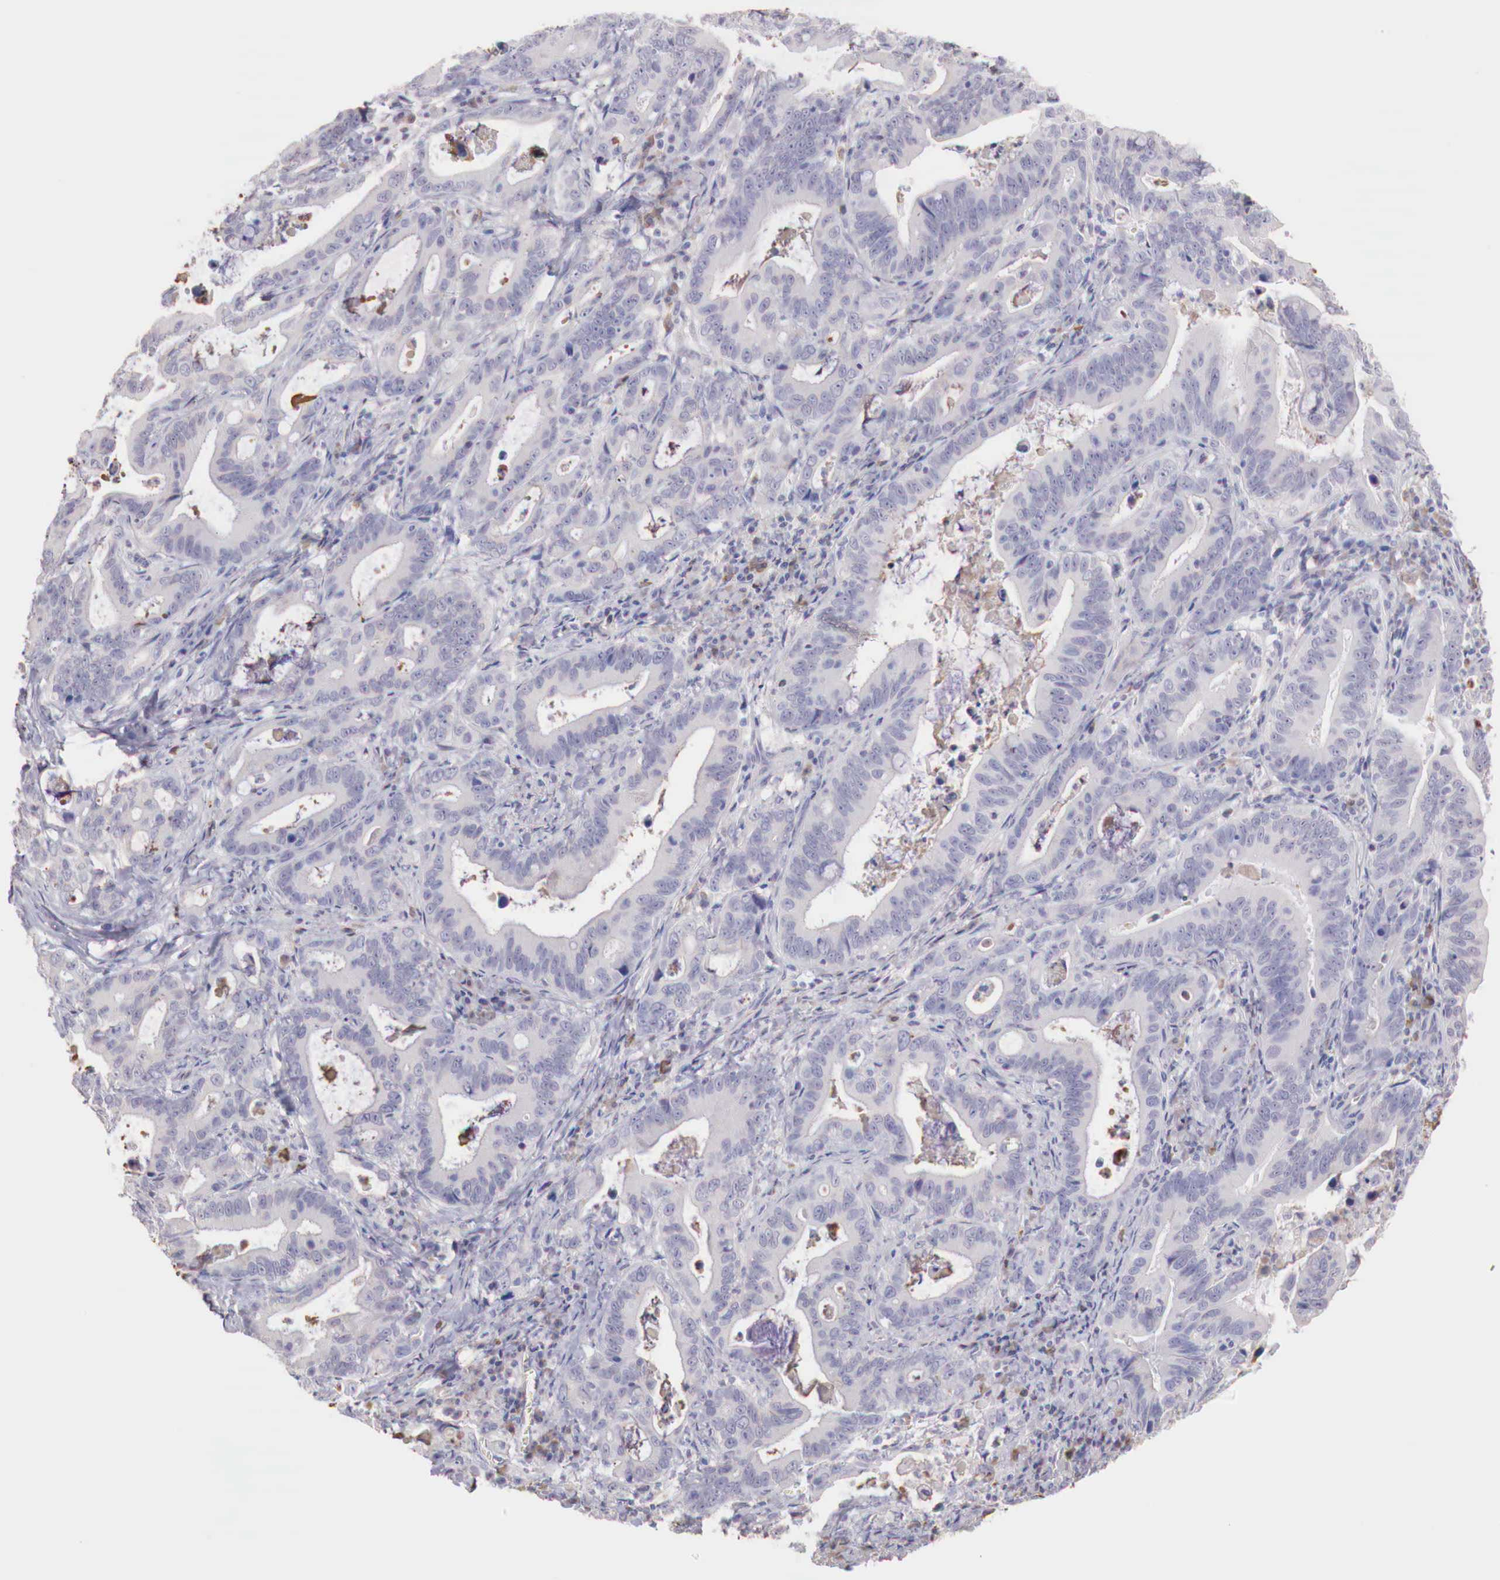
{"staining": {"intensity": "negative", "quantity": "none", "location": "none"}, "tissue": "stomach cancer", "cell_type": "Tumor cells", "image_type": "cancer", "snomed": [{"axis": "morphology", "description": "Adenocarcinoma, NOS"}, {"axis": "topography", "description": "Stomach, upper"}], "caption": "Image shows no significant protein staining in tumor cells of adenocarcinoma (stomach).", "gene": "XPNPEP2", "patient": {"sex": "male", "age": 63}}